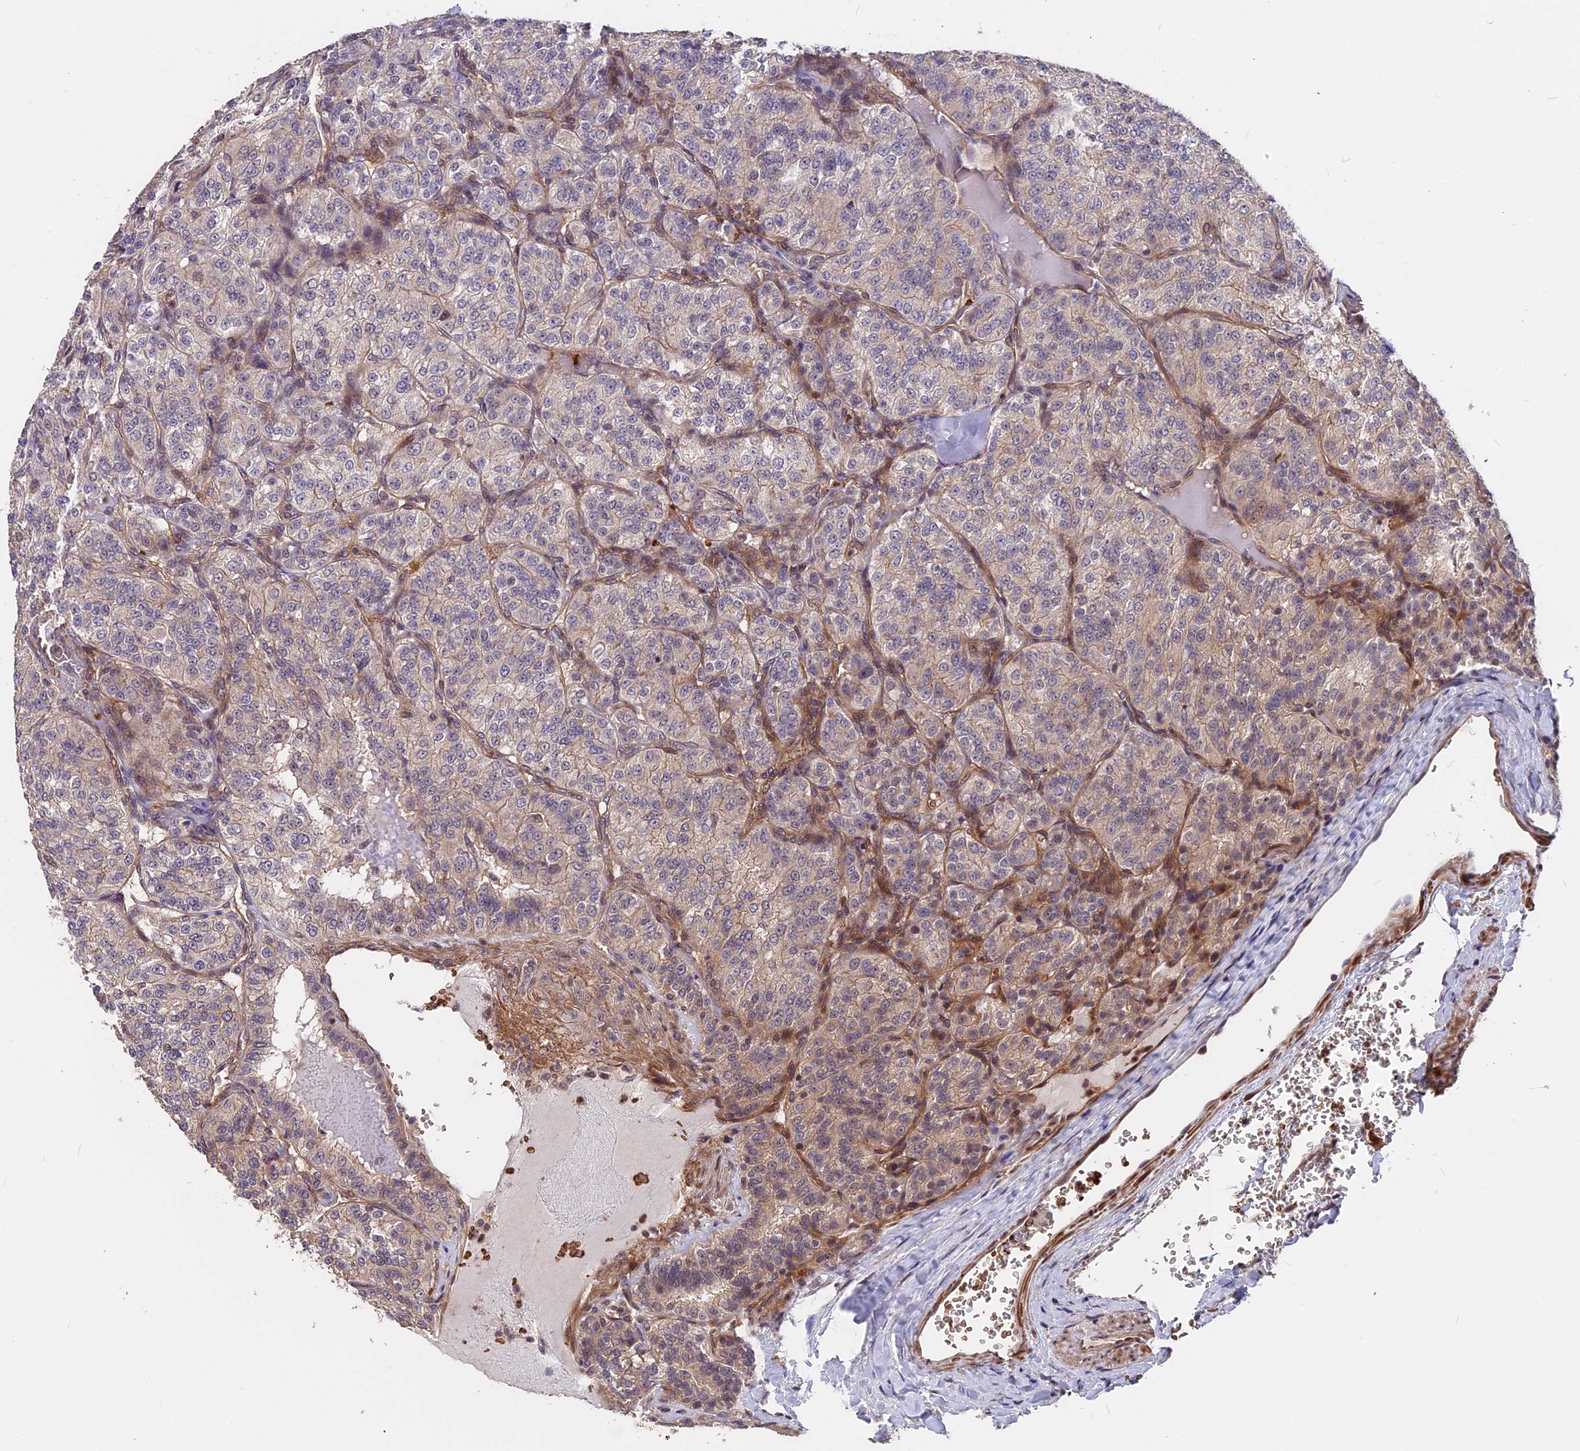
{"staining": {"intensity": "weak", "quantity": "<25%", "location": "cytoplasmic/membranous"}, "tissue": "renal cancer", "cell_type": "Tumor cells", "image_type": "cancer", "snomed": [{"axis": "morphology", "description": "Adenocarcinoma, NOS"}, {"axis": "topography", "description": "Kidney"}], "caption": "A histopathology image of human adenocarcinoma (renal) is negative for staining in tumor cells.", "gene": "ZC3H10", "patient": {"sex": "female", "age": 63}}